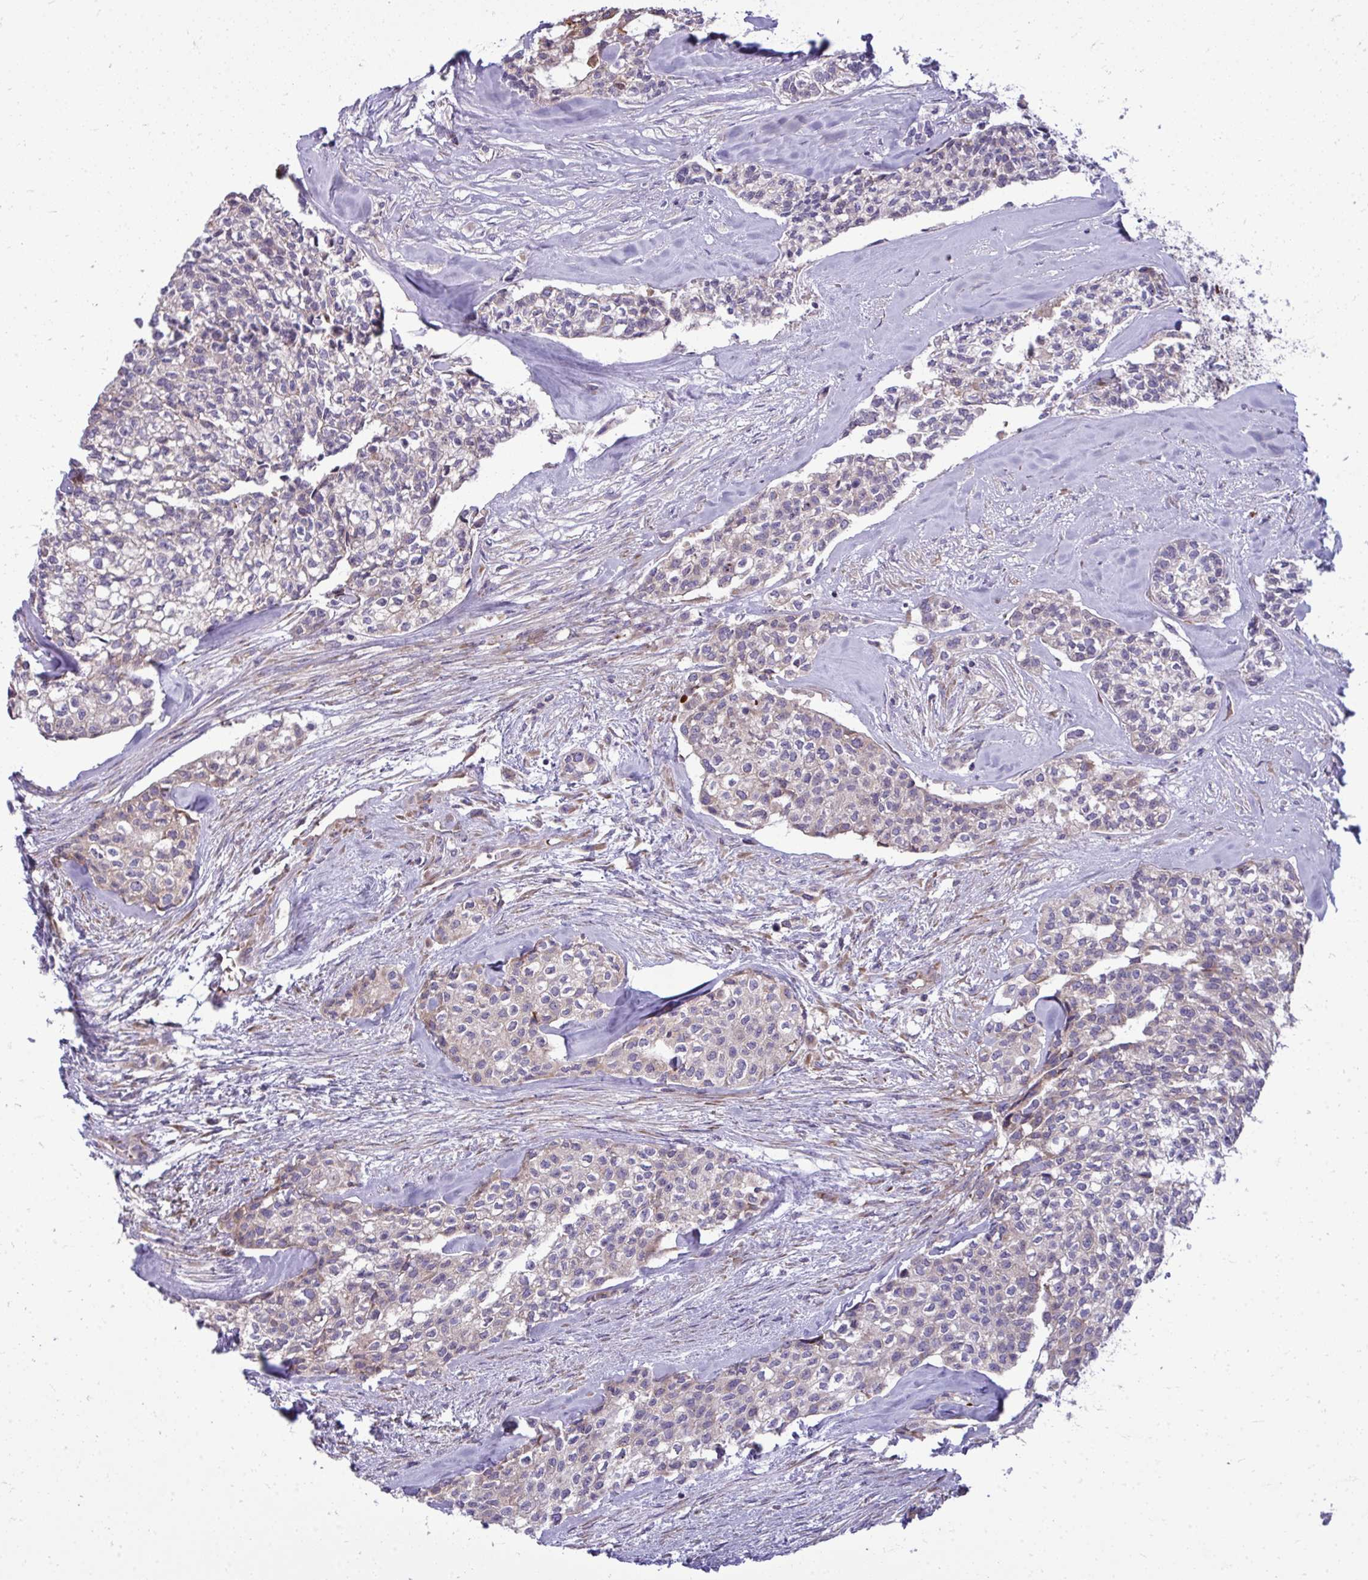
{"staining": {"intensity": "weak", "quantity": "<25%", "location": "cytoplasmic/membranous"}, "tissue": "head and neck cancer", "cell_type": "Tumor cells", "image_type": "cancer", "snomed": [{"axis": "morphology", "description": "Adenocarcinoma, NOS"}, {"axis": "topography", "description": "Head-Neck"}], "caption": "High magnification brightfield microscopy of head and neck adenocarcinoma stained with DAB (brown) and counterstained with hematoxylin (blue): tumor cells show no significant expression.", "gene": "GFPT2", "patient": {"sex": "male", "age": 81}}